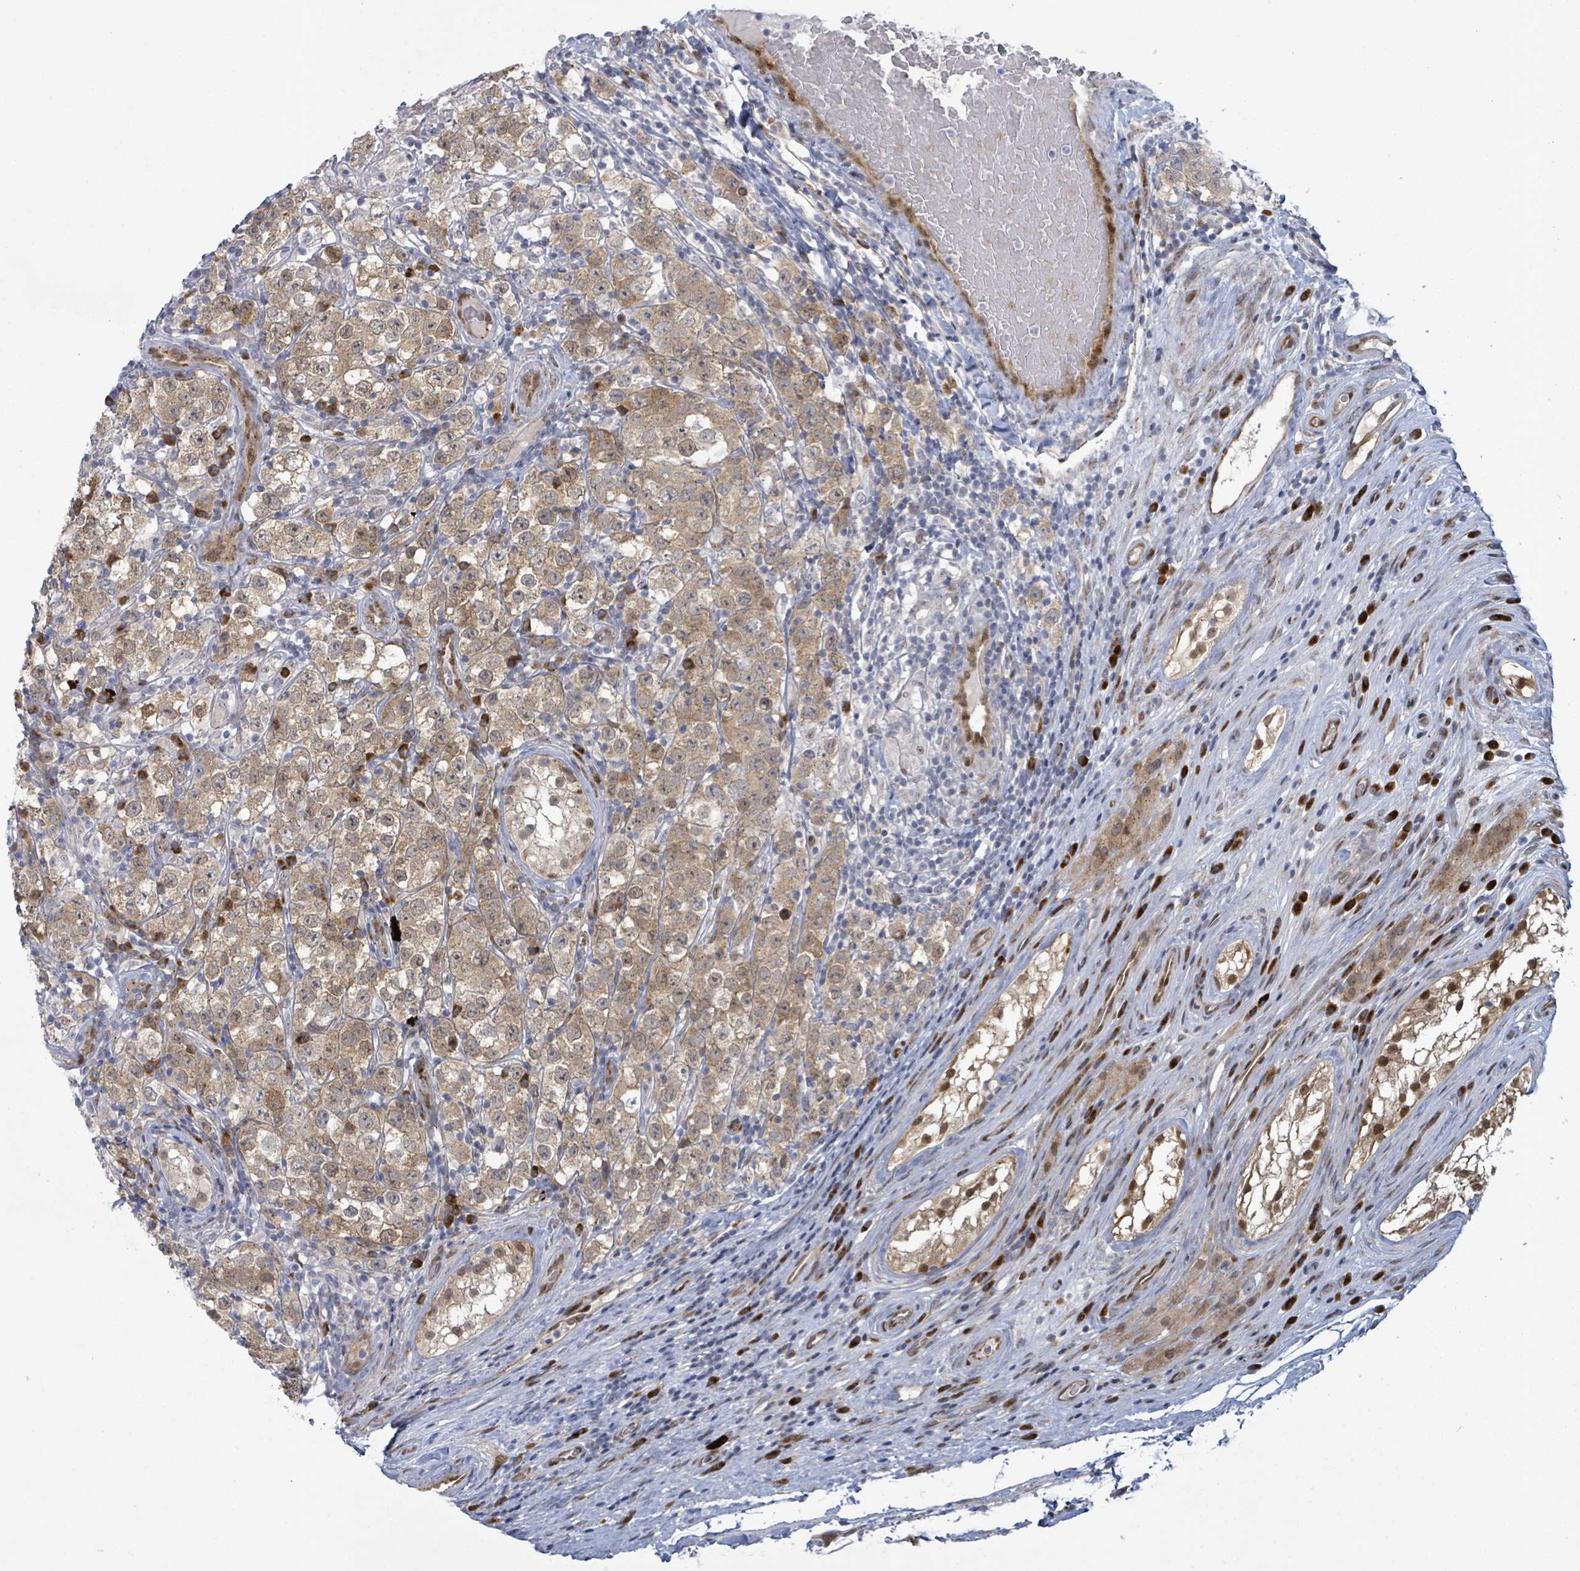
{"staining": {"intensity": "weak", "quantity": ">75%", "location": "cytoplasmic/membranous,nuclear"}, "tissue": "testis cancer", "cell_type": "Tumor cells", "image_type": "cancer", "snomed": [{"axis": "morphology", "description": "Seminoma, NOS"}, {"axis": "morphology", "description": "Carcinoma, Embryonal, NOS"}, {"axis": "topography", "description": "Testis"}], "caption": "There is low levels of weak cytoplasmic/membranous and nuclear expression in tumor cells of embryonal carcinoma (testis), as demonstrated by immunohistochemical staining (brown color).", "gene": "TUSC1", "patient": {"sex": "male", "age": 41}}